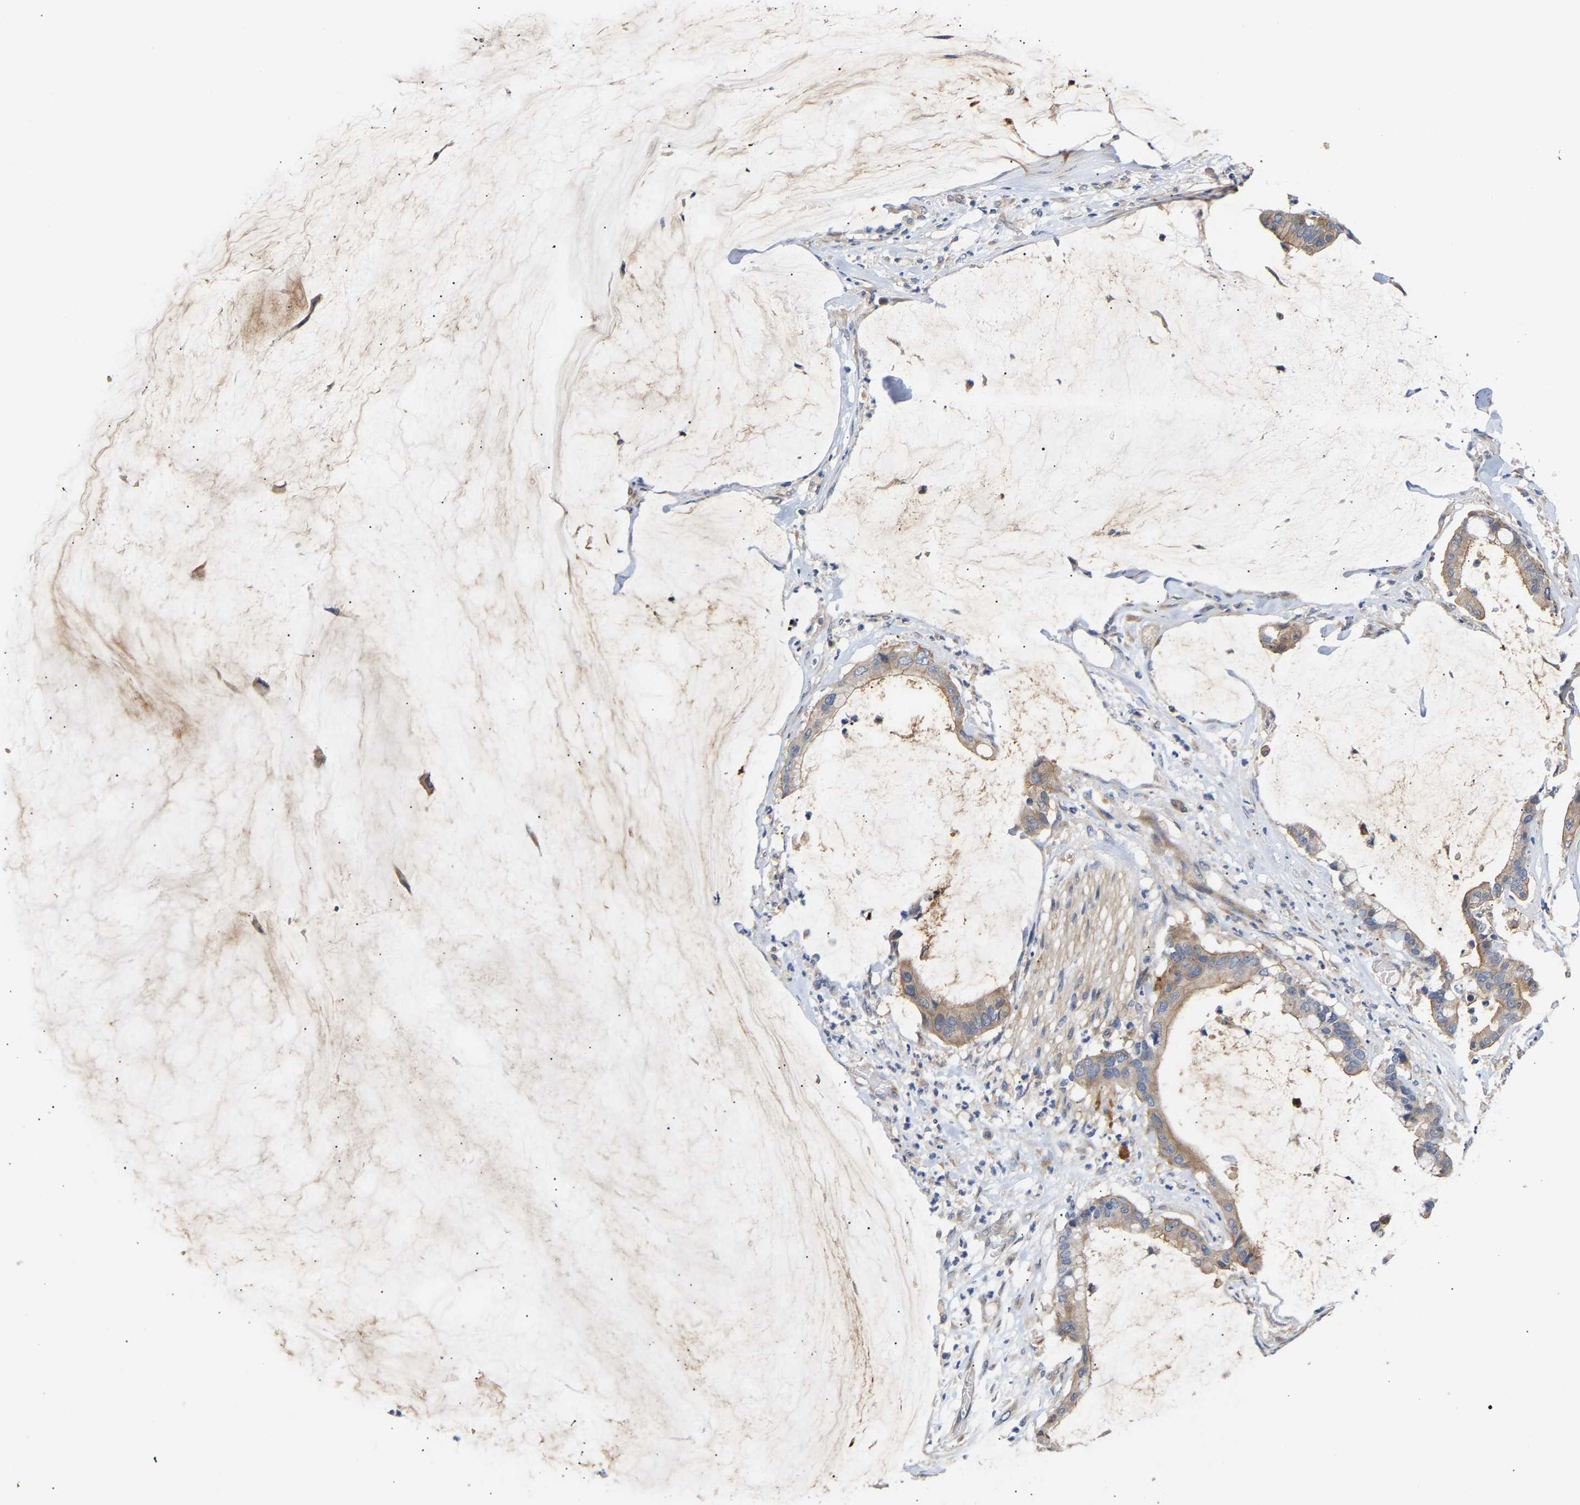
{"staining": {"intensity": "weak", "quantity": ">75%", "location": "cytoplasmic/membranous"}, "tissue": "pancreatic cancer", "cell_type": "Tumor cells", "image_type": "cancer", "snomed": [{"axis": "morphology", "description": "Adenocarcinoma, NOS"}, {"axis": "topography", "description": "Pancreas"}], "caption": "High-power microscopy captured an immunohistochemistry photomicrograph of adenocarcinoma (pancreatic), revealing weak cytoplasmic/membranous staining in approximately >75% of tumor cells.", "gene": "KASH5", "patient": {"sex": "male", "age": 41}}